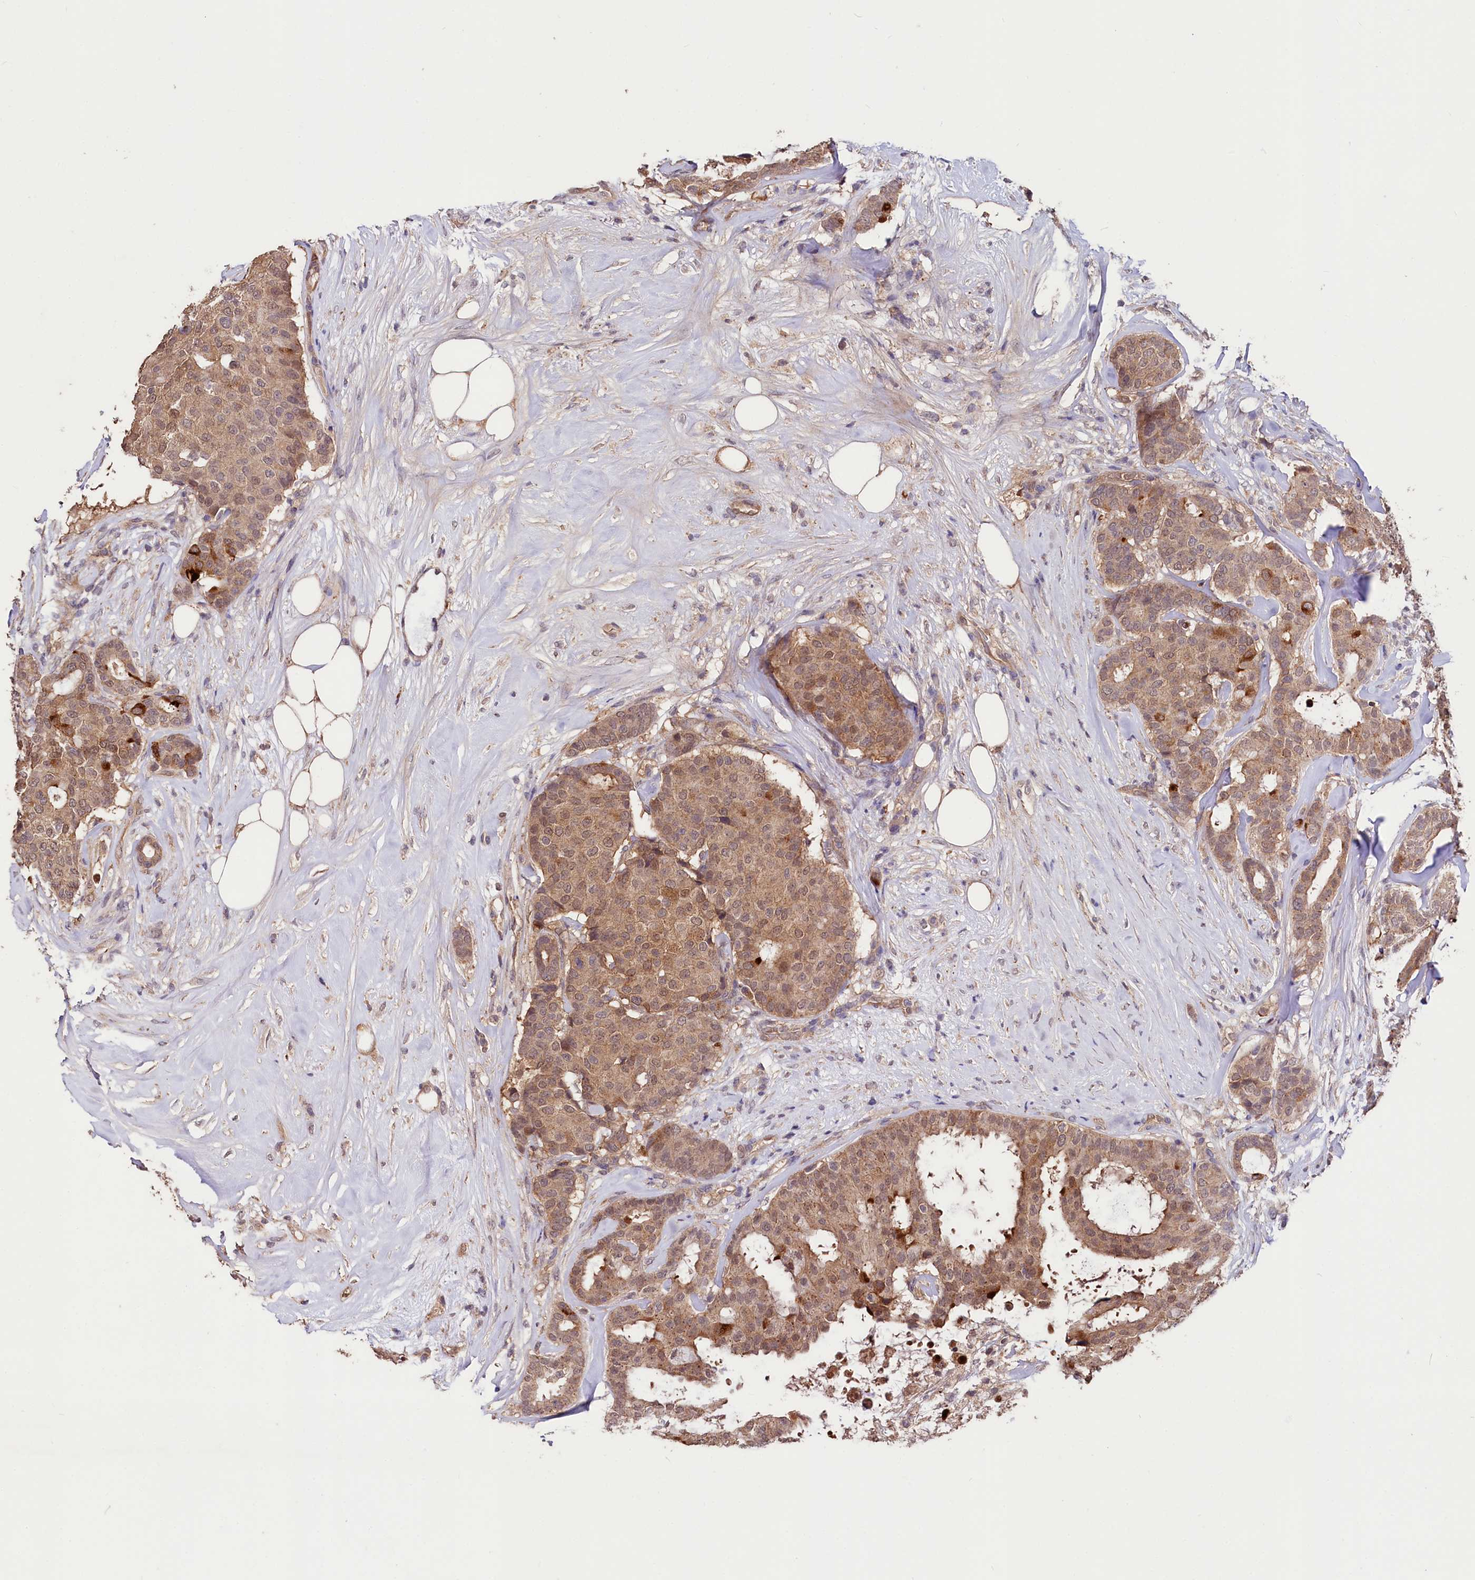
{"staining": {"intensity": "moderate", "quantity": ">75%", "location": "cytoplasmic/membranous"}, "tissue": "breast cancer", "cell_type": "Tumor cells", "image_type": "cancer", "snomed": [{"axis": "morphology", "description": "Duct carcinoma"}, {"axis": "topography", "description": "Breast"}], "caption": "Immunohistochemical staining of breast cancer (intraductal carcinoma) demonstrates moderate cytoplasmic/membranous protein positivity in approximately >75% of tumor cells. (brown staining indicates protein expression, while blue staining denotes nuclei).", "gene": "KLRB1", "patient": {"sex": "female", "age": 75}}